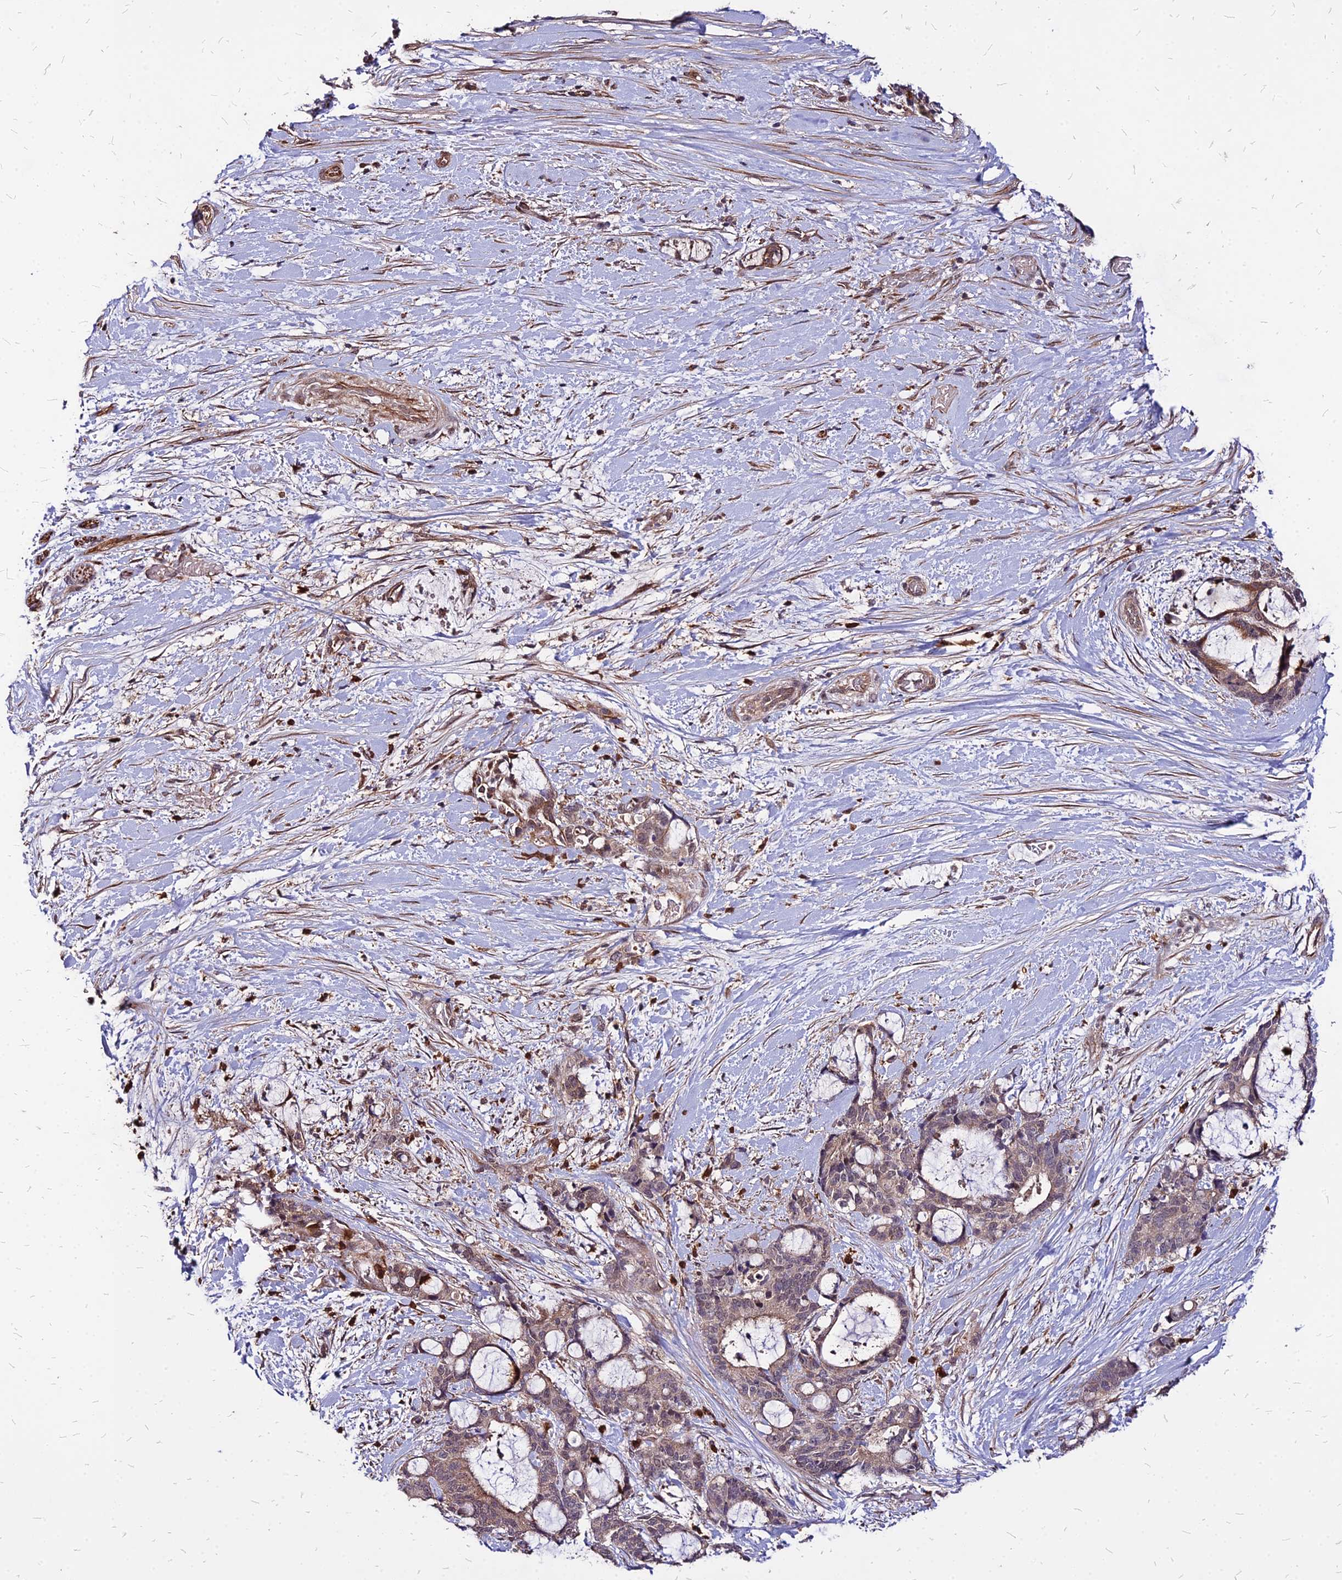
{"staining": {"intensity": "weak", "quantity": "25%-75%", "location": "cytoplasmic/membranous"}, "tissue": "liver cancer", "cell_type": "Tumor cells", "image_type": "cancer", "snomed": [{"axis": "morphology", "description": "Normal tissue, NOS"}, {"axis": "morphology", "description": "Cholangiocarcinoma"}, {"axis": "topography", "description": "Liver"}, {"axis": "topography", "description": "Peripheral nerve tissue"}], "caption": "Protein analysis of cholangiocarcinoma (liver) tissue reveals weak cytoplasmic/membranous staining in about 25%-75% of tumor cells.", "gene": "APBA3", "patient": {"sex": "female", "age": 73}}